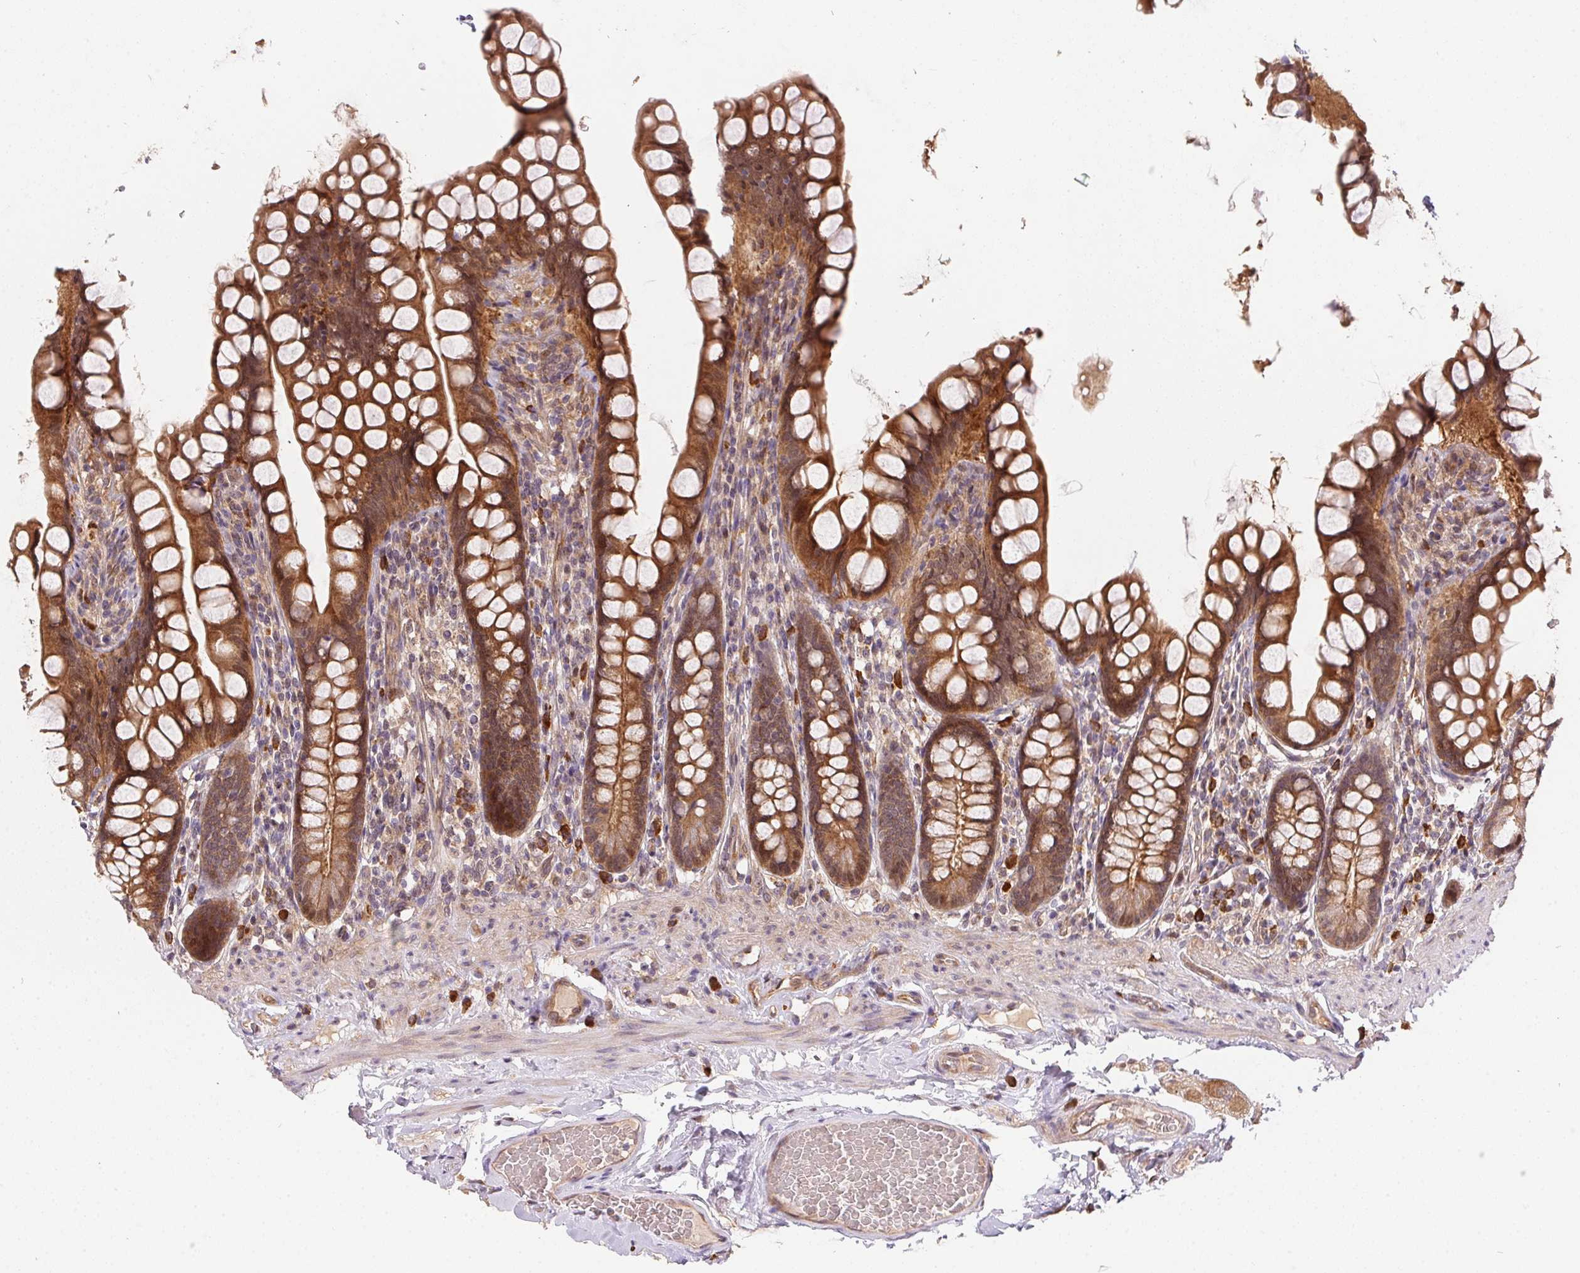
{"staining": {"intensity": "moderate", "quantity": ">75%", "location": "cytoplasmic/membranous"}, "tissue": "small intestine", "cell_type": "Glandular cells", "image_type": "normal", "snomed": [{"axis": "morphology", "description": "Normal tissue, NOS"}, {"axis": "topography", "description": "Small intestine"}], "caption": "Unremarkable small intestine was stained to show a protein in brown. There is medium levels of moderate cytoplasmic/membranous staining in approximately >75% of glandular cells.", "gene": "NUDT16", "patient": {"sex": "male", "age": 70}}